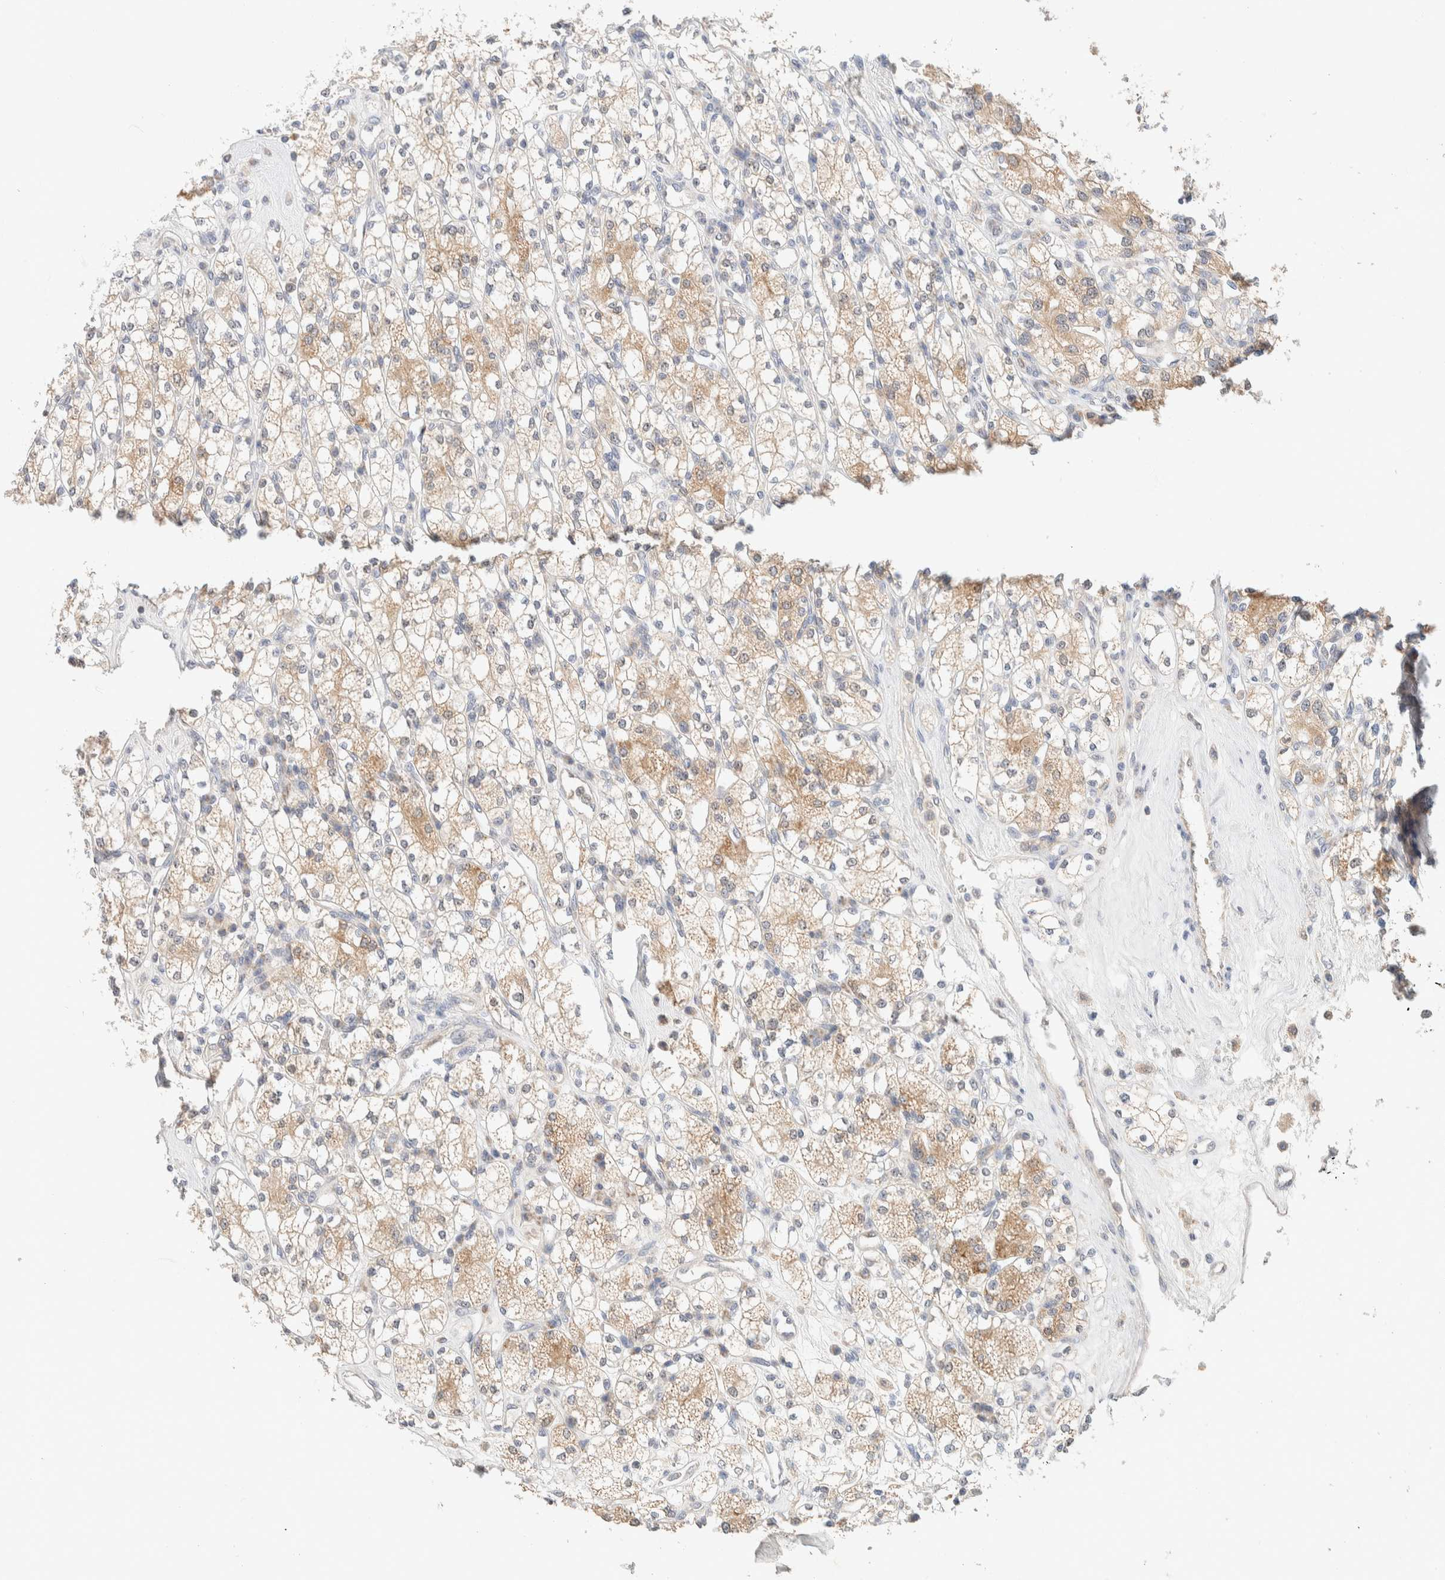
{"staining": {"intensity": "weak", "quantity": ">75%", "location": "cytoplasmic/membranous"}, "tissue": "renal cancer", "cell_type": "Tumor cells", "image_type": "cancer", "snomed": [{"axis": "morphology", "description": "Adenocarcinoma, NOS"}, {"axis": "topography", "description": "Kidney"}], "caption": "A micrograph of renal cancer (adenocarcinoma) stained for a protein displays weak cytoplasmic/membranous brown staining in tumor cells. (brown staining indicates protein expression, while blue staining denotes nuclei).", "gene": "HDHD3", "patient": {"sex": "male", "age": 77}}